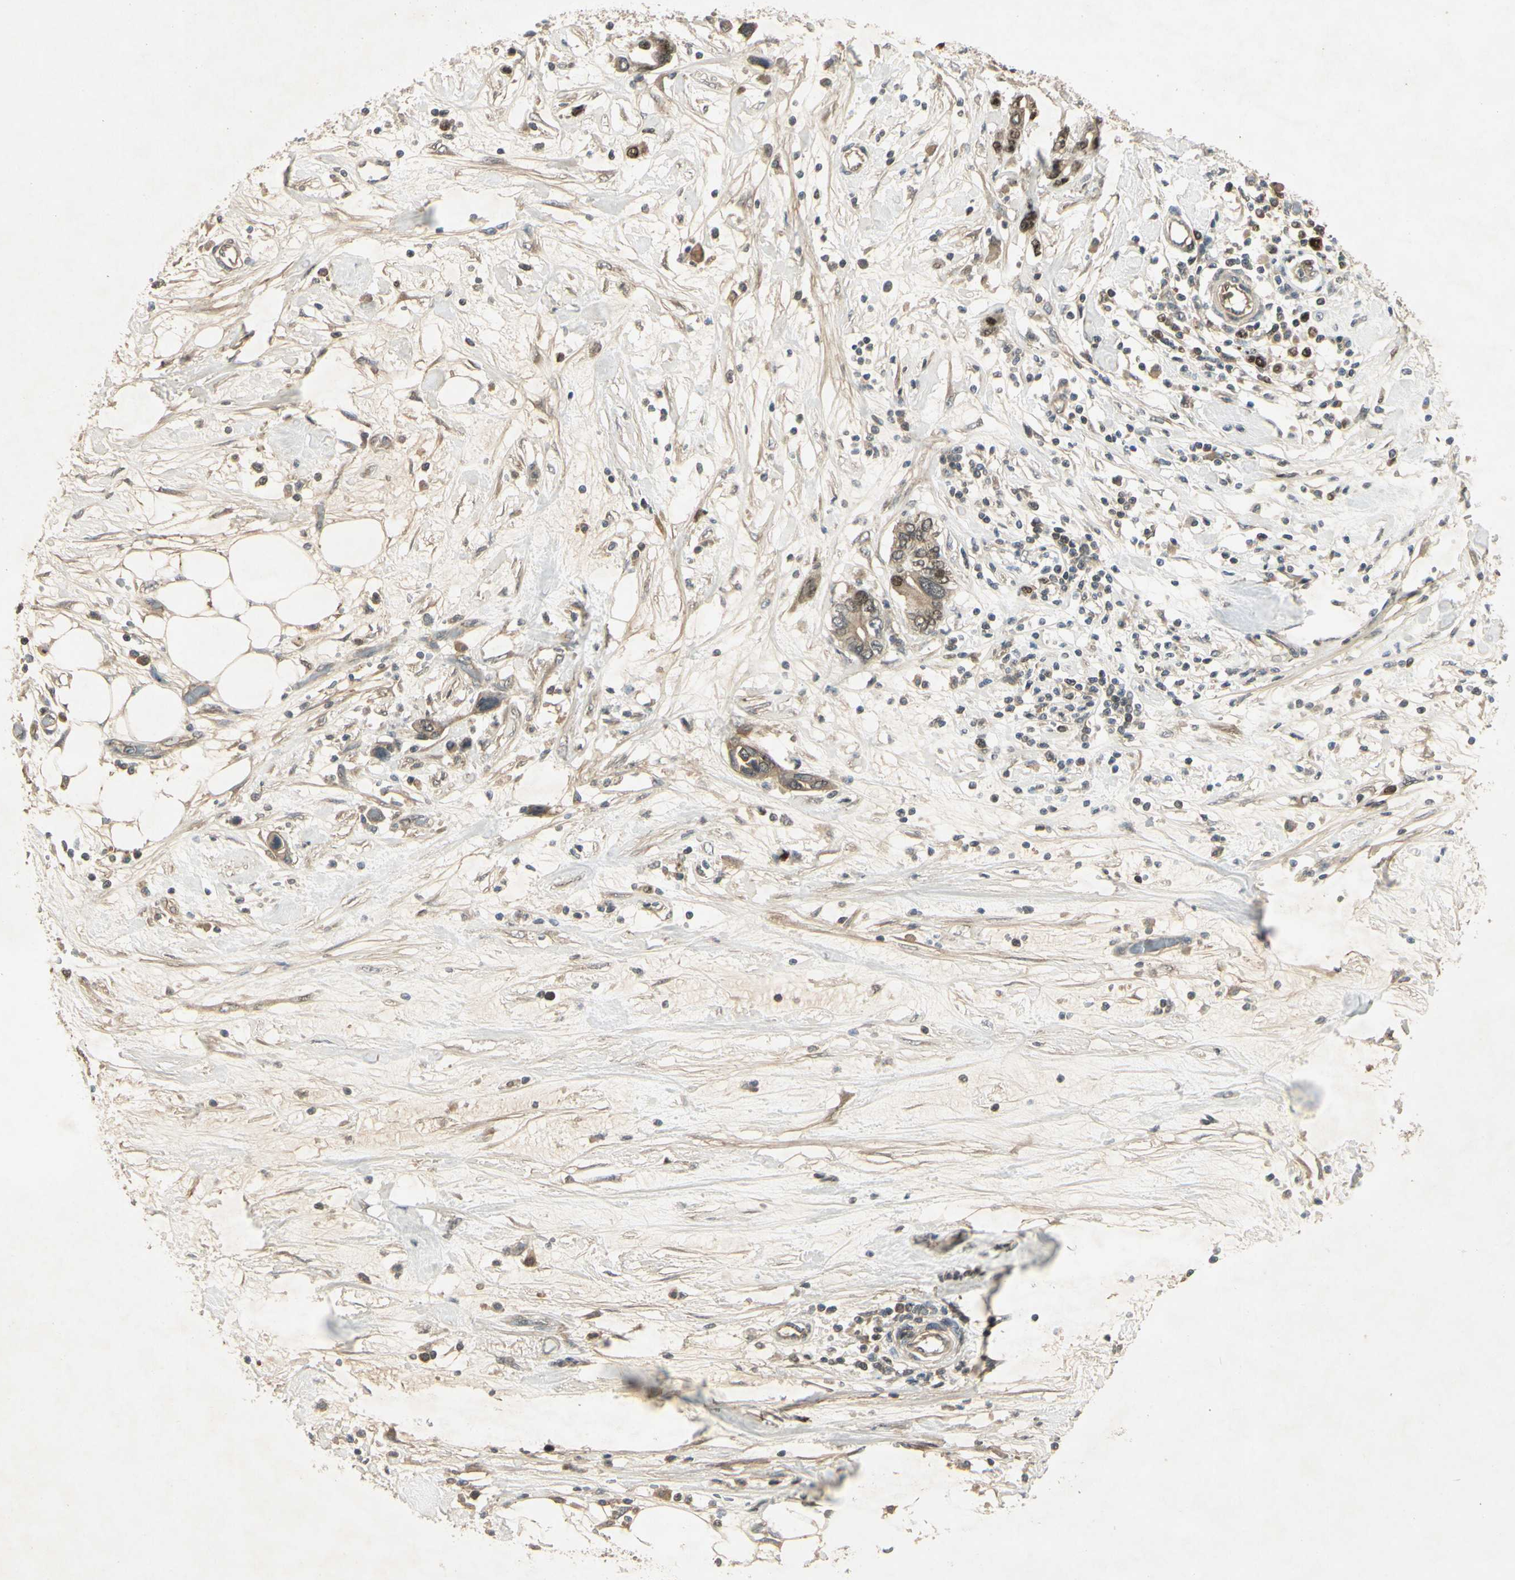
{"staining": {"intensity": "moderate", "quantity": "<25%", "location": "nuclear"}, "tissue": "pancreatic cancer", "cell_type": "Tumor cells", "image_type": "cancer", "snomed": [{"axis": "morphology", "description": "Adenocarcinoma, NOS"}, {"axis": "topography", "description": "Pancreas"}], "caption": "Pancreatic cancer stained for a protein (brown) reveals moderate nuclear positive expression in about <25% of tumor cells.", "gene": "RAD18", "patient": {"sex": "female", "age": 57}}